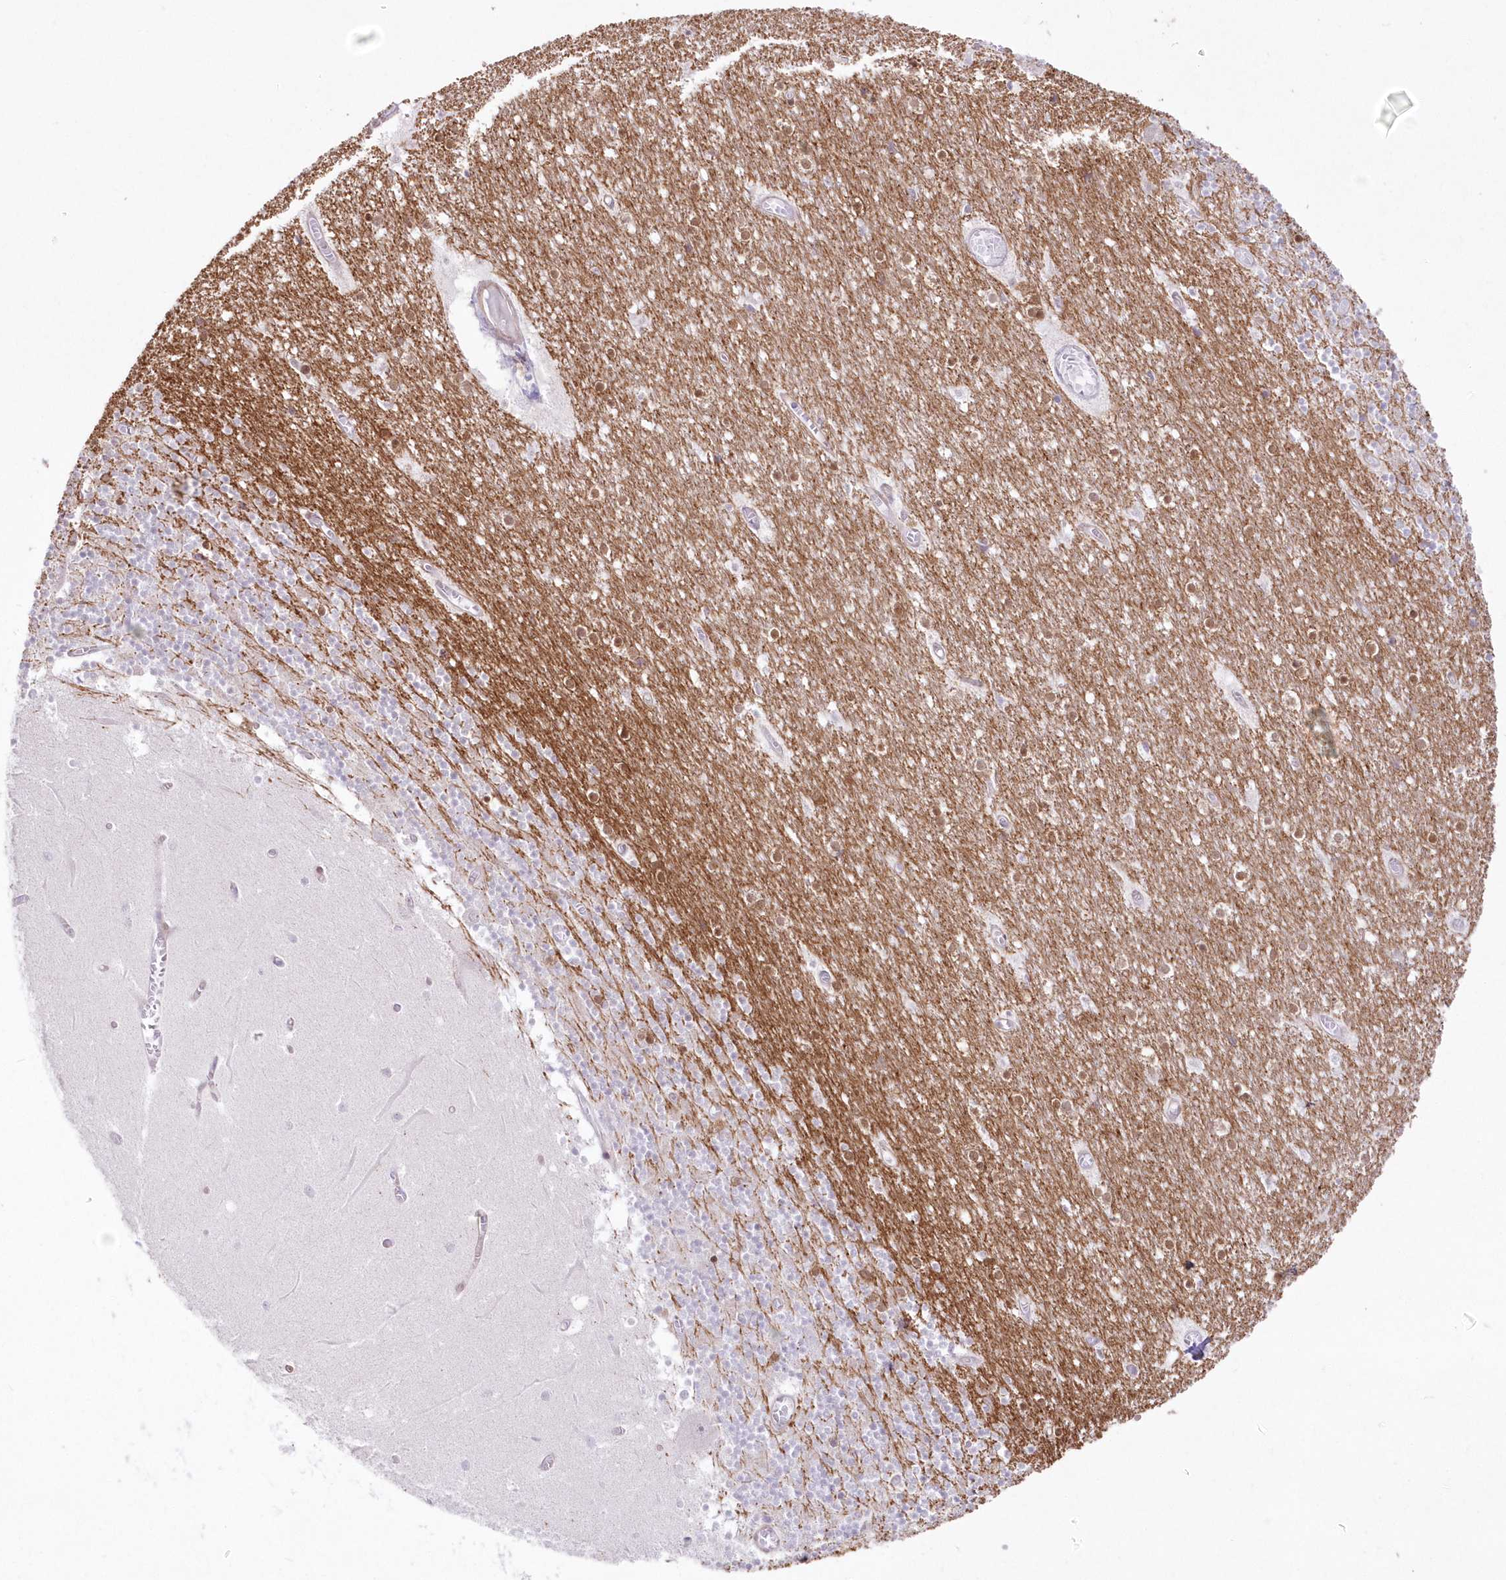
{"staining": {"intensity": "moderate", "quantity": "25%-75%", "location": "cytoplasmic/membranous,nuclear"}, "tissue": "cerebellum", "cell_type": "Cells in granular layer", "image_type": "normal", "snomed": [{"axis": "morphology", "description": "Normal tissue, NOS"}, {"axis": "topography", "description": "Cerebellum"}], "caption": "Immunohistochemical staining of unremarkable cerebellum demonstrates moderate cytoplasmic/membranous,nuclear protein expression in approximately 25%-75% of cells in granular layer. (brown staining indicates protein expression, while blue staining denotes nuclei).", "gene": "SH3PXD2B", "patient": {"sex": "female", "age": 28}}